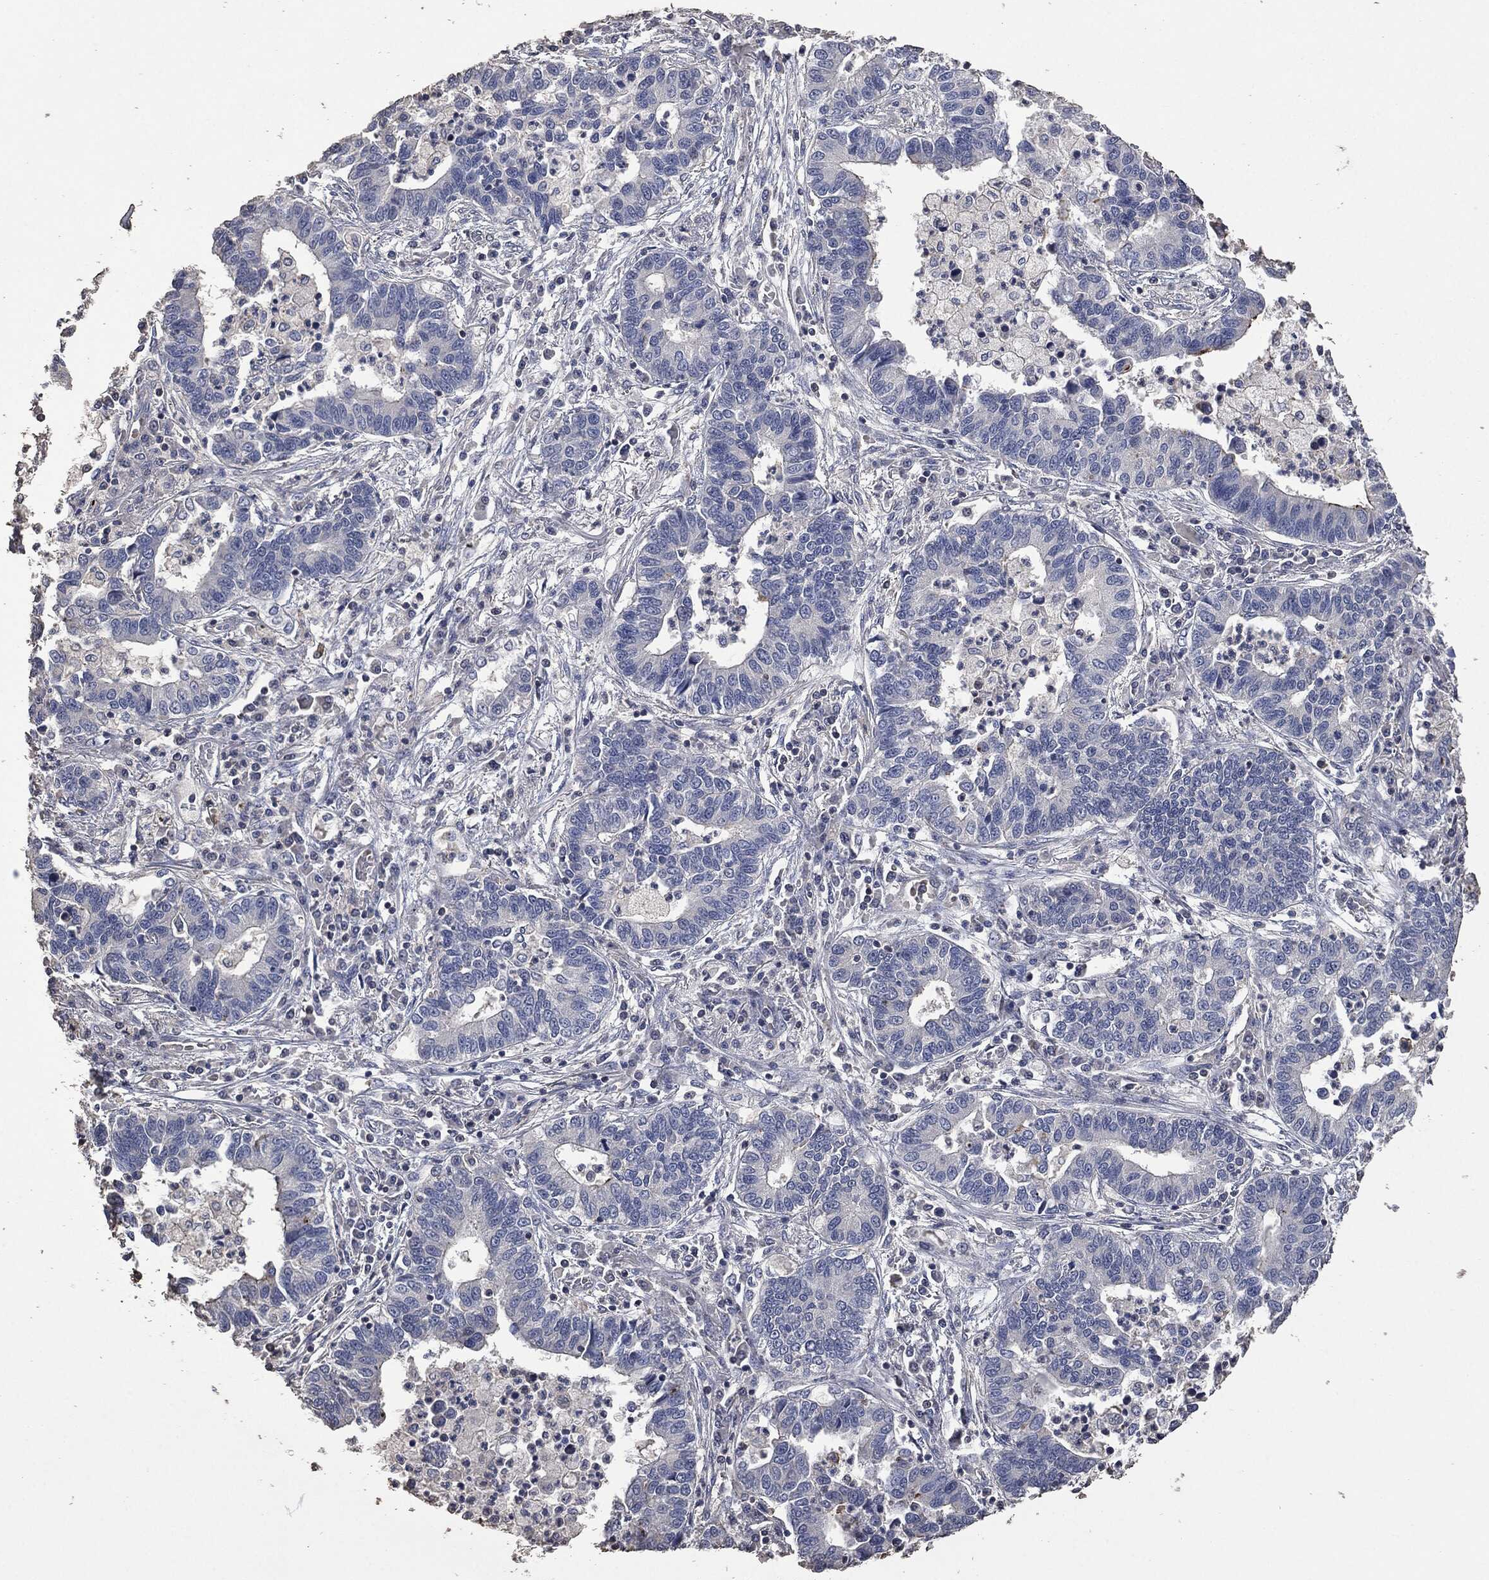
{"staining": {"intensity": "negative", "quantity": "none", "location": "none"}, "tissue": "lung cancer", "cell_type": "Tumor cells", "image_type": "cancer", "snomed": [{"axis": "morphology", "description": "Adenocarcinoma, NOS"}, {"axis": "topography", "description": "Lung"}], "caption": "Immunohistochemistry (IHC) of human lung cancer (adenocarcinoma) reveals no positivity in tumor cells. Nuclei are stained in blue.", "gene": "MSLN", "patient": {"sex": "female", "age": 57}}